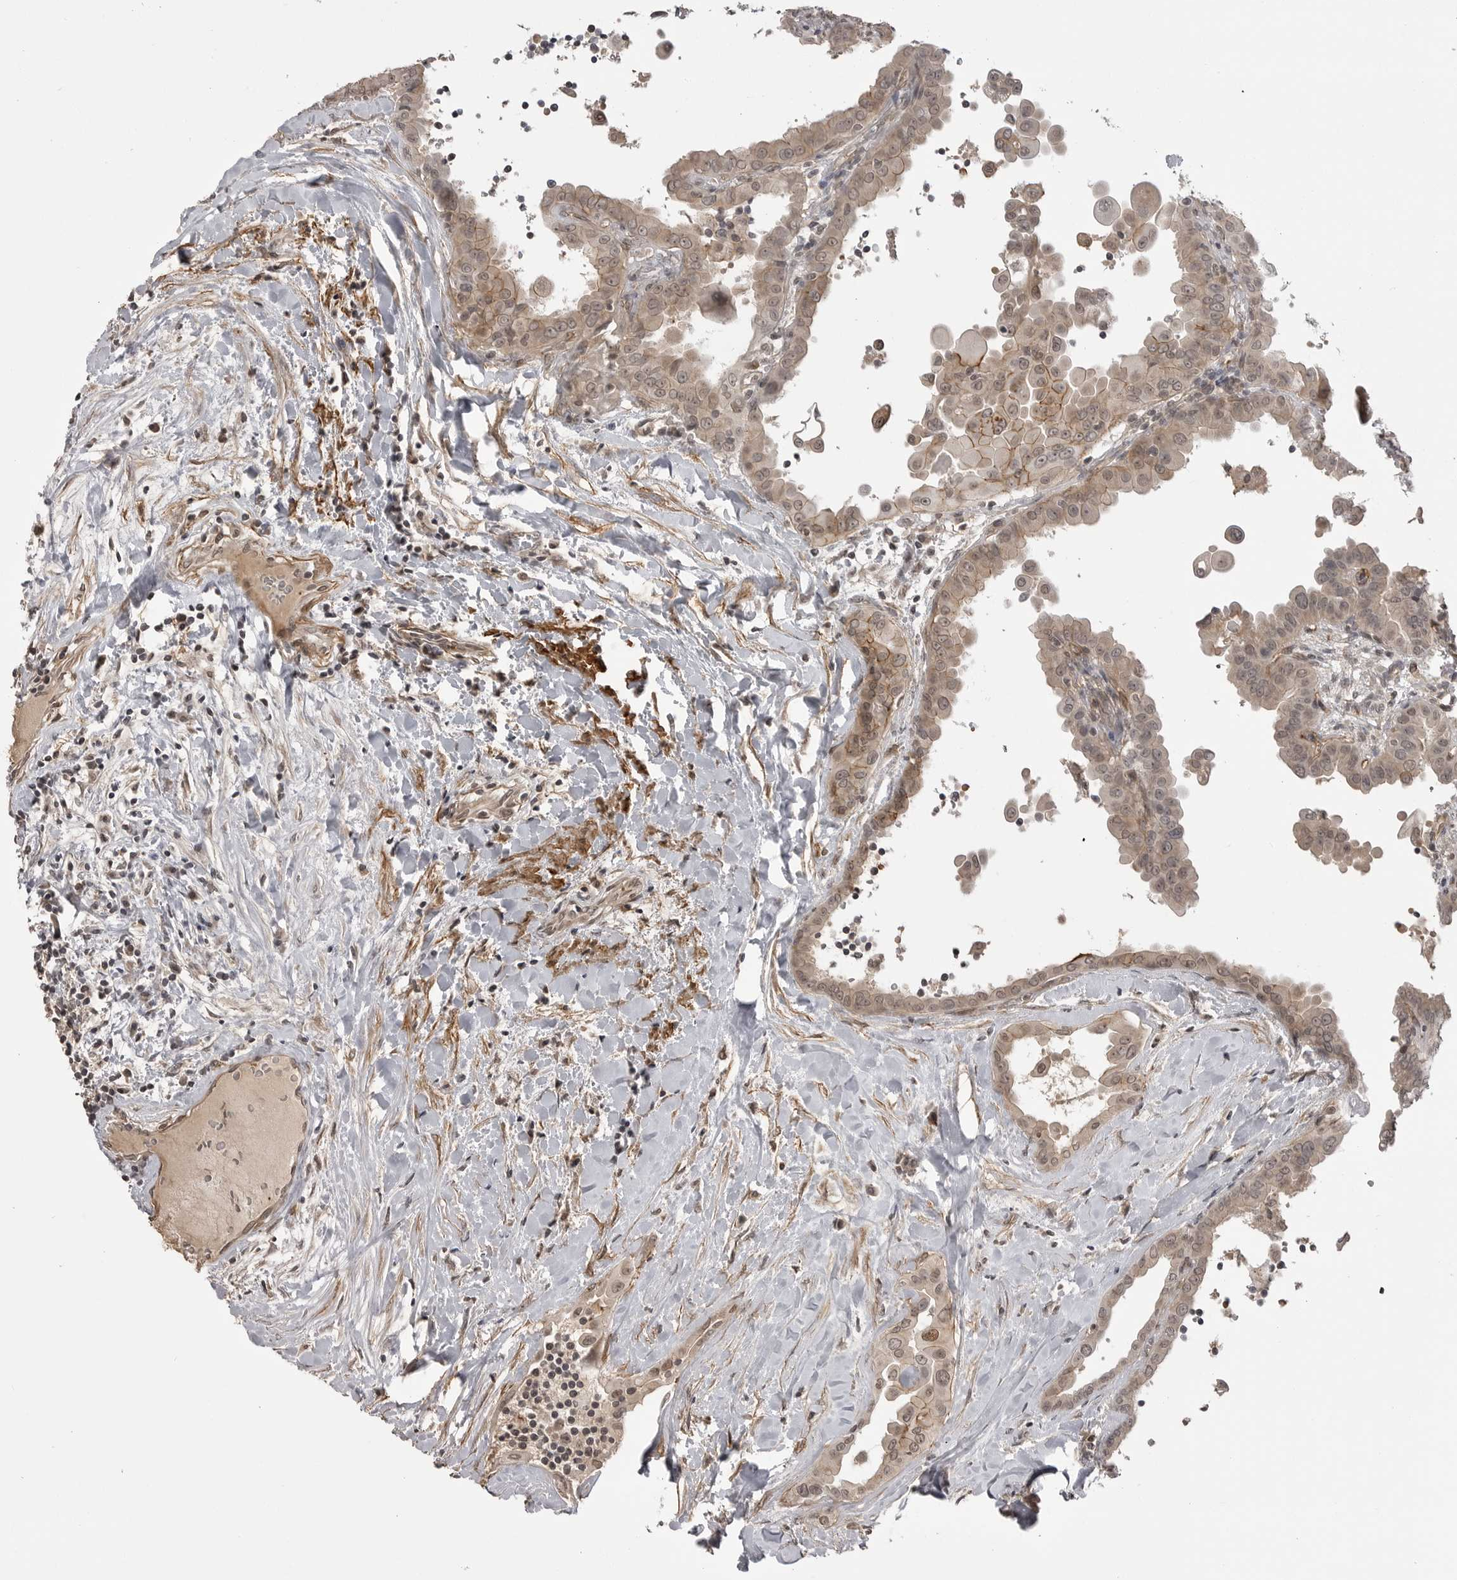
{"staining": {"intensity": "moderate", "quantity": "<25%", "location": "cytoplasmic/membranous"}, "tissue": "thyroid cancer", "cell_type": "Tumor cells", "image_type": "cancer", "snomed": [{"axis": "morphology", "description": "Papillary adenocarcinoma, NOS"}, {"axis": "topography", "description": "Thyroid gland"}], "caption": "A micrograph of human papillary adenocarcinoma (thyroid) stained for a protein reveals moderate cytoplasmic/membranous brown staining in tumor cells. (brown staining indicates protein expression, while blue staining denotes nuclei).", "gene": "SORBS1", "patient": {"sex": "male", "age": 33}}